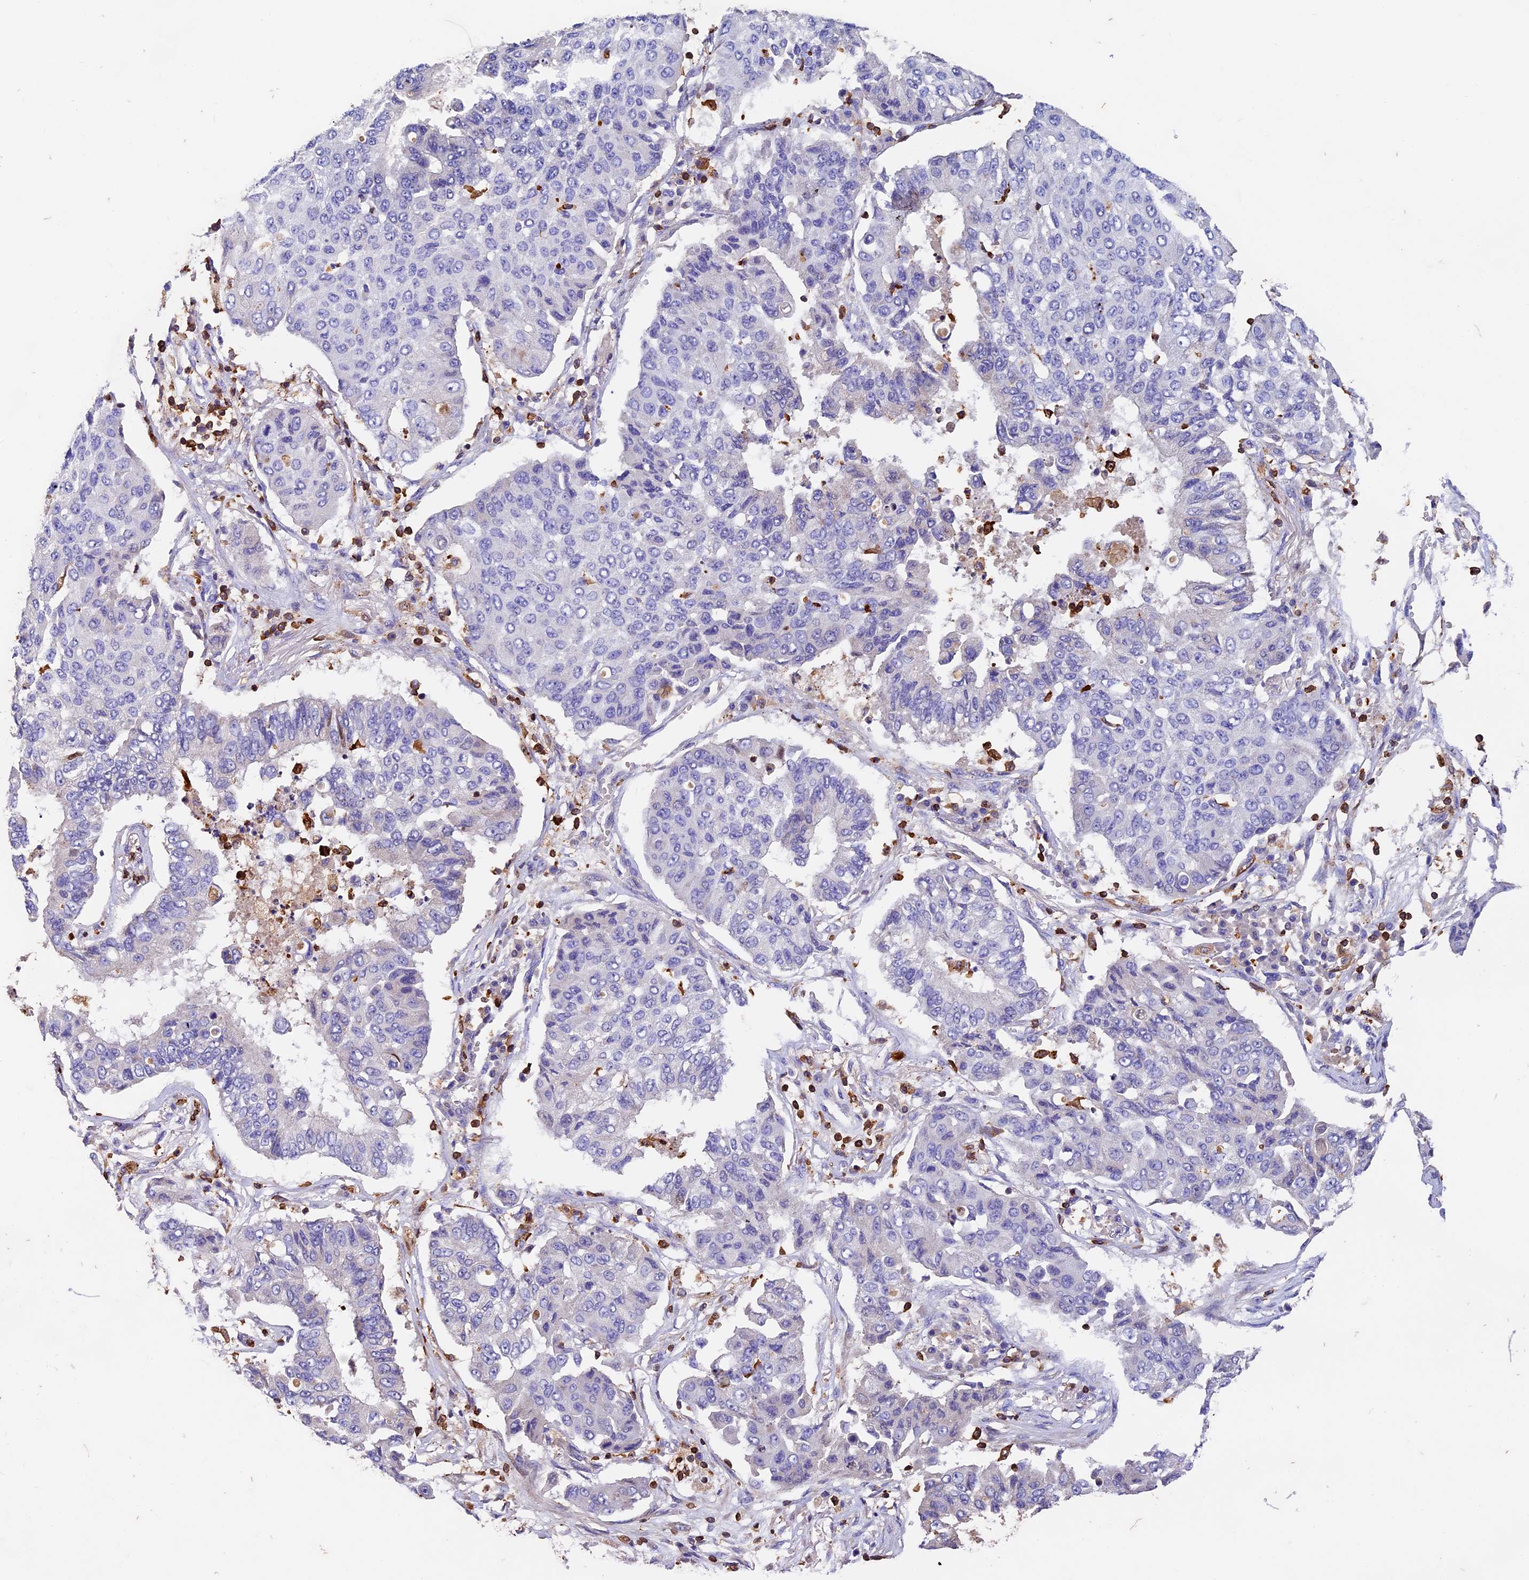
{"staining": {"intensity": "negative", "quantity": "none", "location": "none"}, "tissue": "lung cancer", "cell_type": "Tumor cells", "image_type": "cancer", "snomed": [{"axis": "morphology", "description": "Squamous cell carcinoma, NOS"}, {"axis": "topography", "description": "Lung"}], "caption": "This is an immunohistochemistry (IHC) histopathology image of human lung cancer (squamous cell carcinoma). There is no expression in tumor cells.", "gene": "ADAT1", "patient": {"sex": "male", "age": 74}}